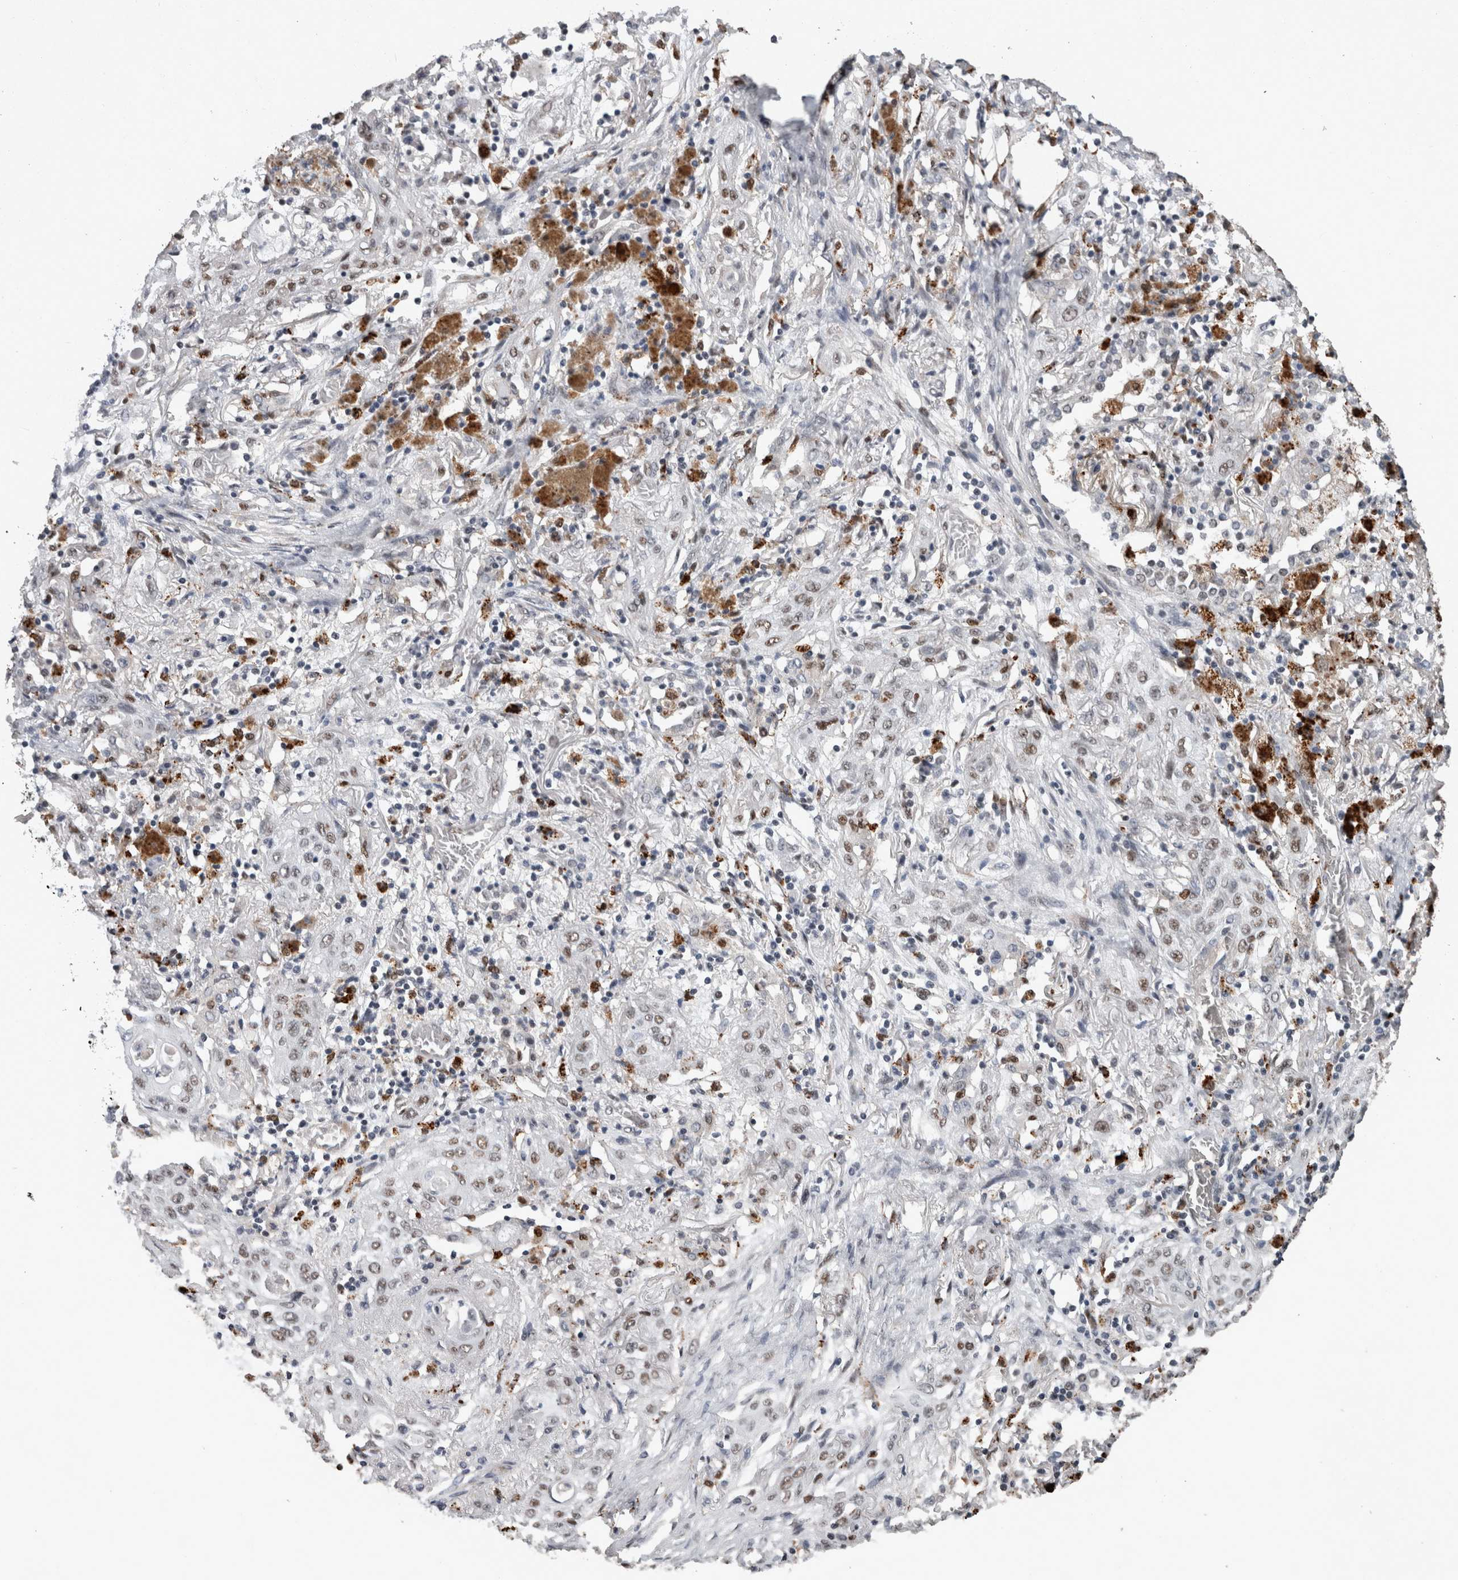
{"staining": {"intensity": "weak", "quantity": ">75%", "location": "nuclear"}, "tissue": "lung cancer", "cell_type": "Tumor cells", "image_type": "cancer", "snomed": [{"axis": "morphology", "description": "Squamous cell carcinoma, NOS"}, {"axis": "topography", "description": "Lung"}], "caption": "Approximately >75% of tumor cells in human lung squamous cell carcinoma show weak nuclear protein staining as visualized by brown immunohistochemical staining.", "gene": "POLD2", "patient": {"sex": "female", "age": 47}}